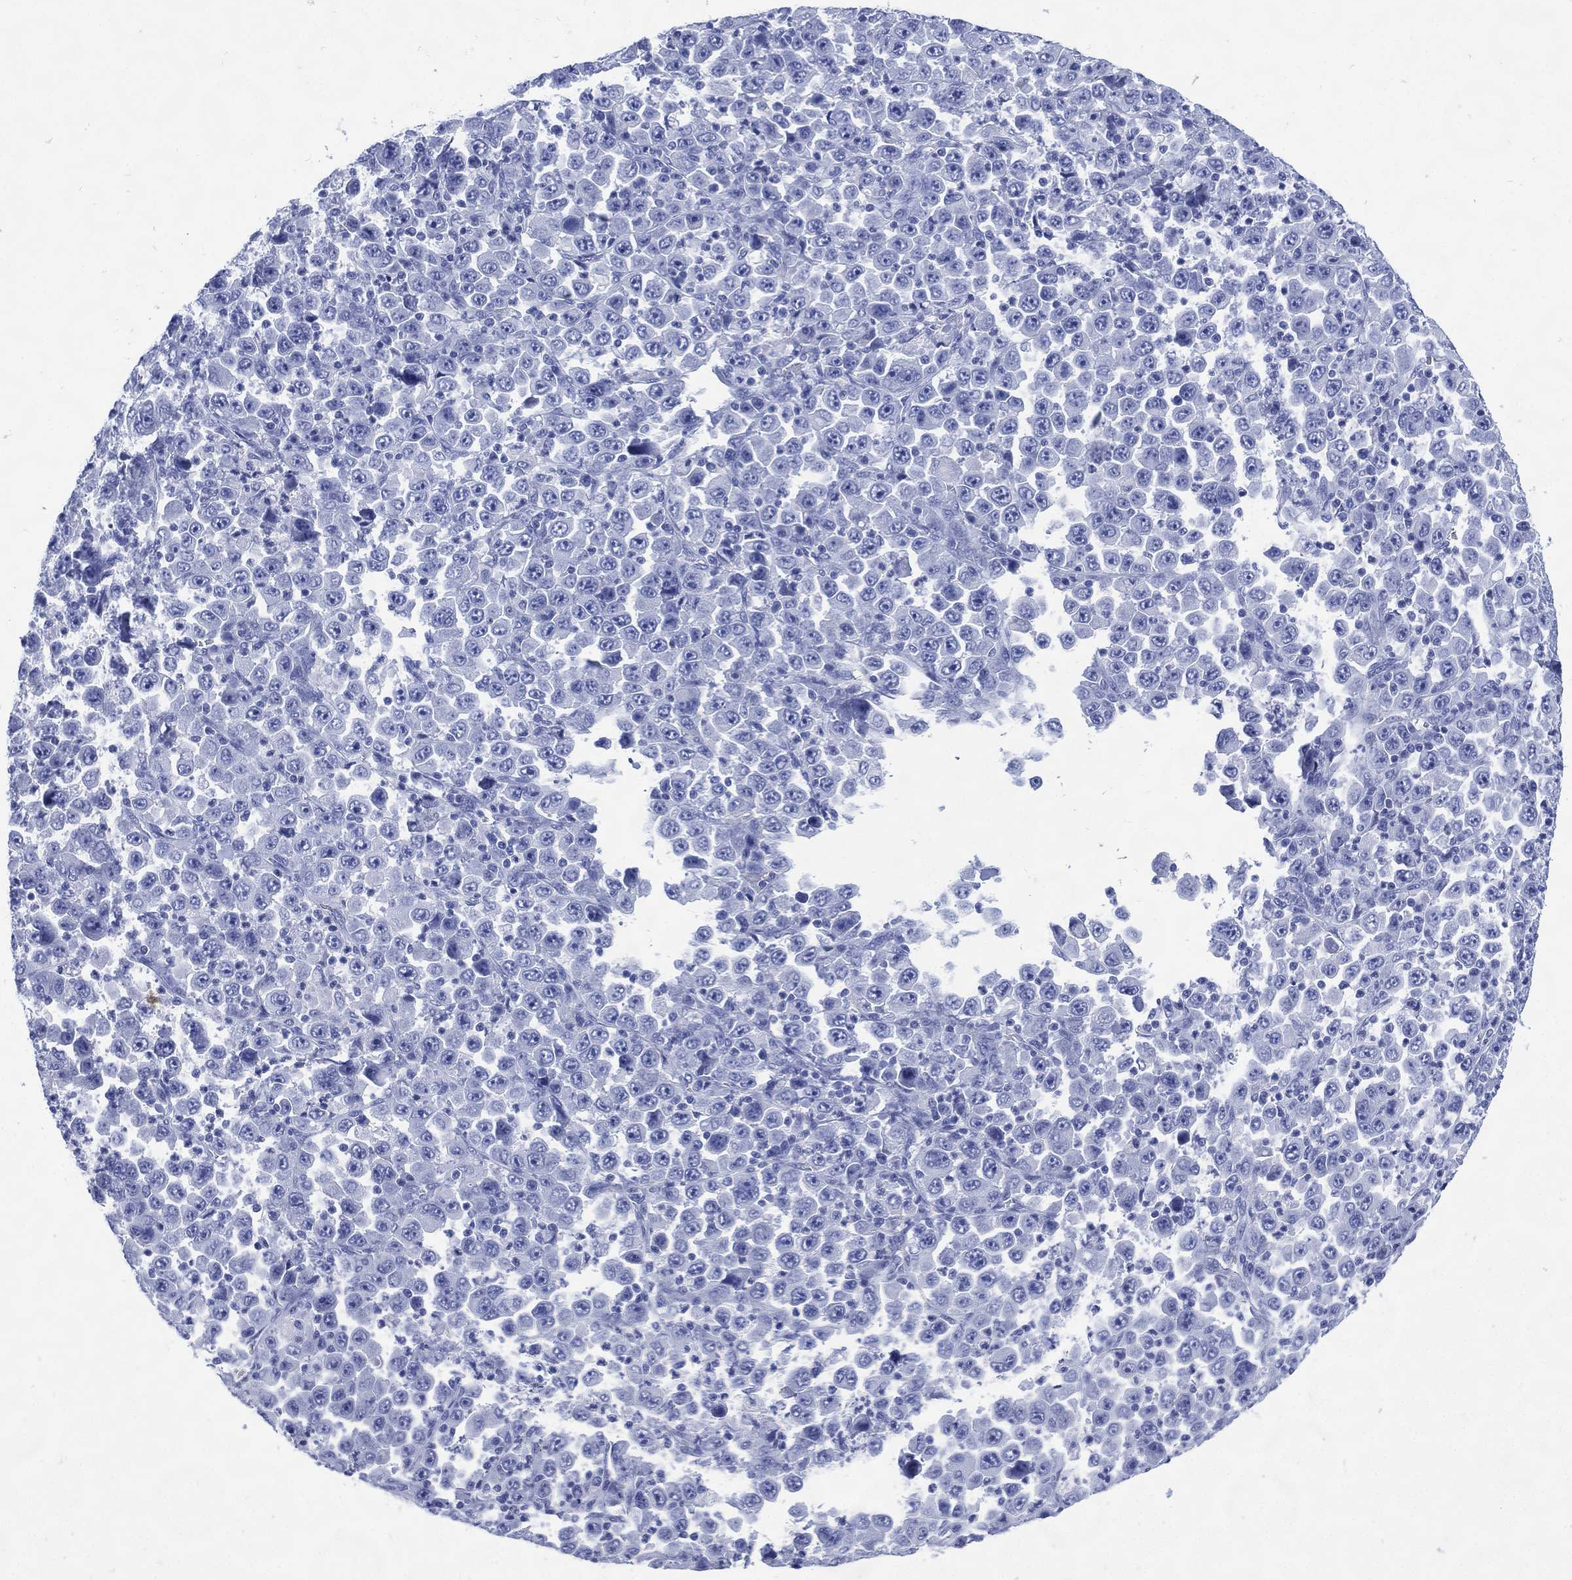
{"staining": {"intensity": "negative", "quantity": "none", "location": "none"}, "tissue": "stomach cancer", "cell_type": "Tumor cells", "image_type": "cancer", "snomed": [{"axis": "morphology", "description": "Normal tissue, NOS"}, {"axis": "morphology", "description": "Adenocarcinoma, NOS"}, {"axis": "topography", "description": "Stomach, upper"}, {"axis": "topography", "description": "Stomach"}], "caption": "Tumor cells show no significant staining in adenocarcinoma (stomach).", "gene": "SHCBP1L", "patient": {"sex": "male", "age": 59}}